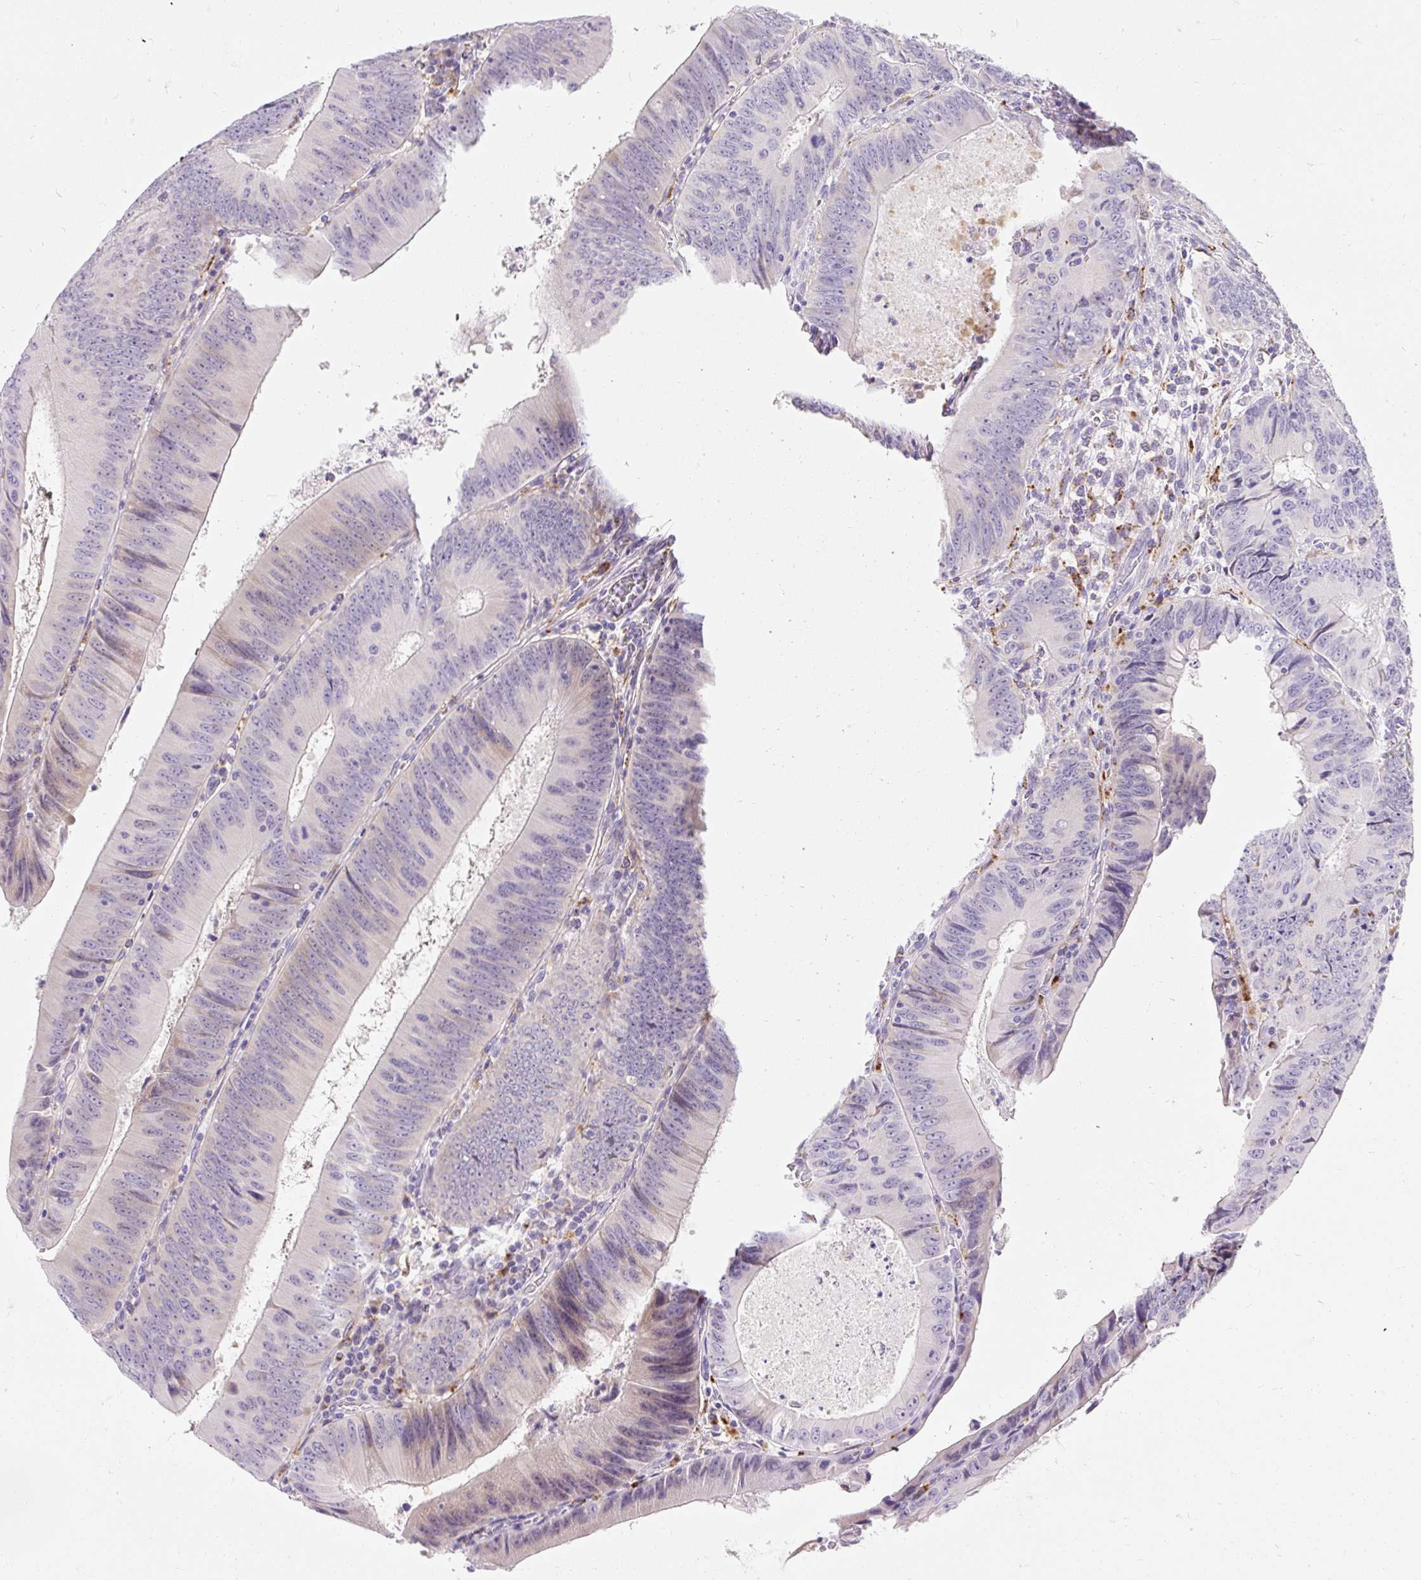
{"staining": {"intensity": "weak", "quantity": "<25%", "location": "cytoplasmic/membranous"}, "tissue": "colorectal cancer", "cell_type": "Tumor cells", "image_type": "cancer", "snomed": [{"axis": "morphology", "description": "Adenocarcinoma, NOS"}, {"axis": "topography", "description": "Rectum"}], "caption": "IHC photomicrograph of neoplastic tissue: colorectal cancer (adenocarcinoma) stained with DAB (3,3'-diaminobenzidine) demonstrates no significant protein positivity in tumor cells. (DAB IHC, high magnification).", "gene": "TMEM150C", "patient": {"sex": "female", "age": 72}}